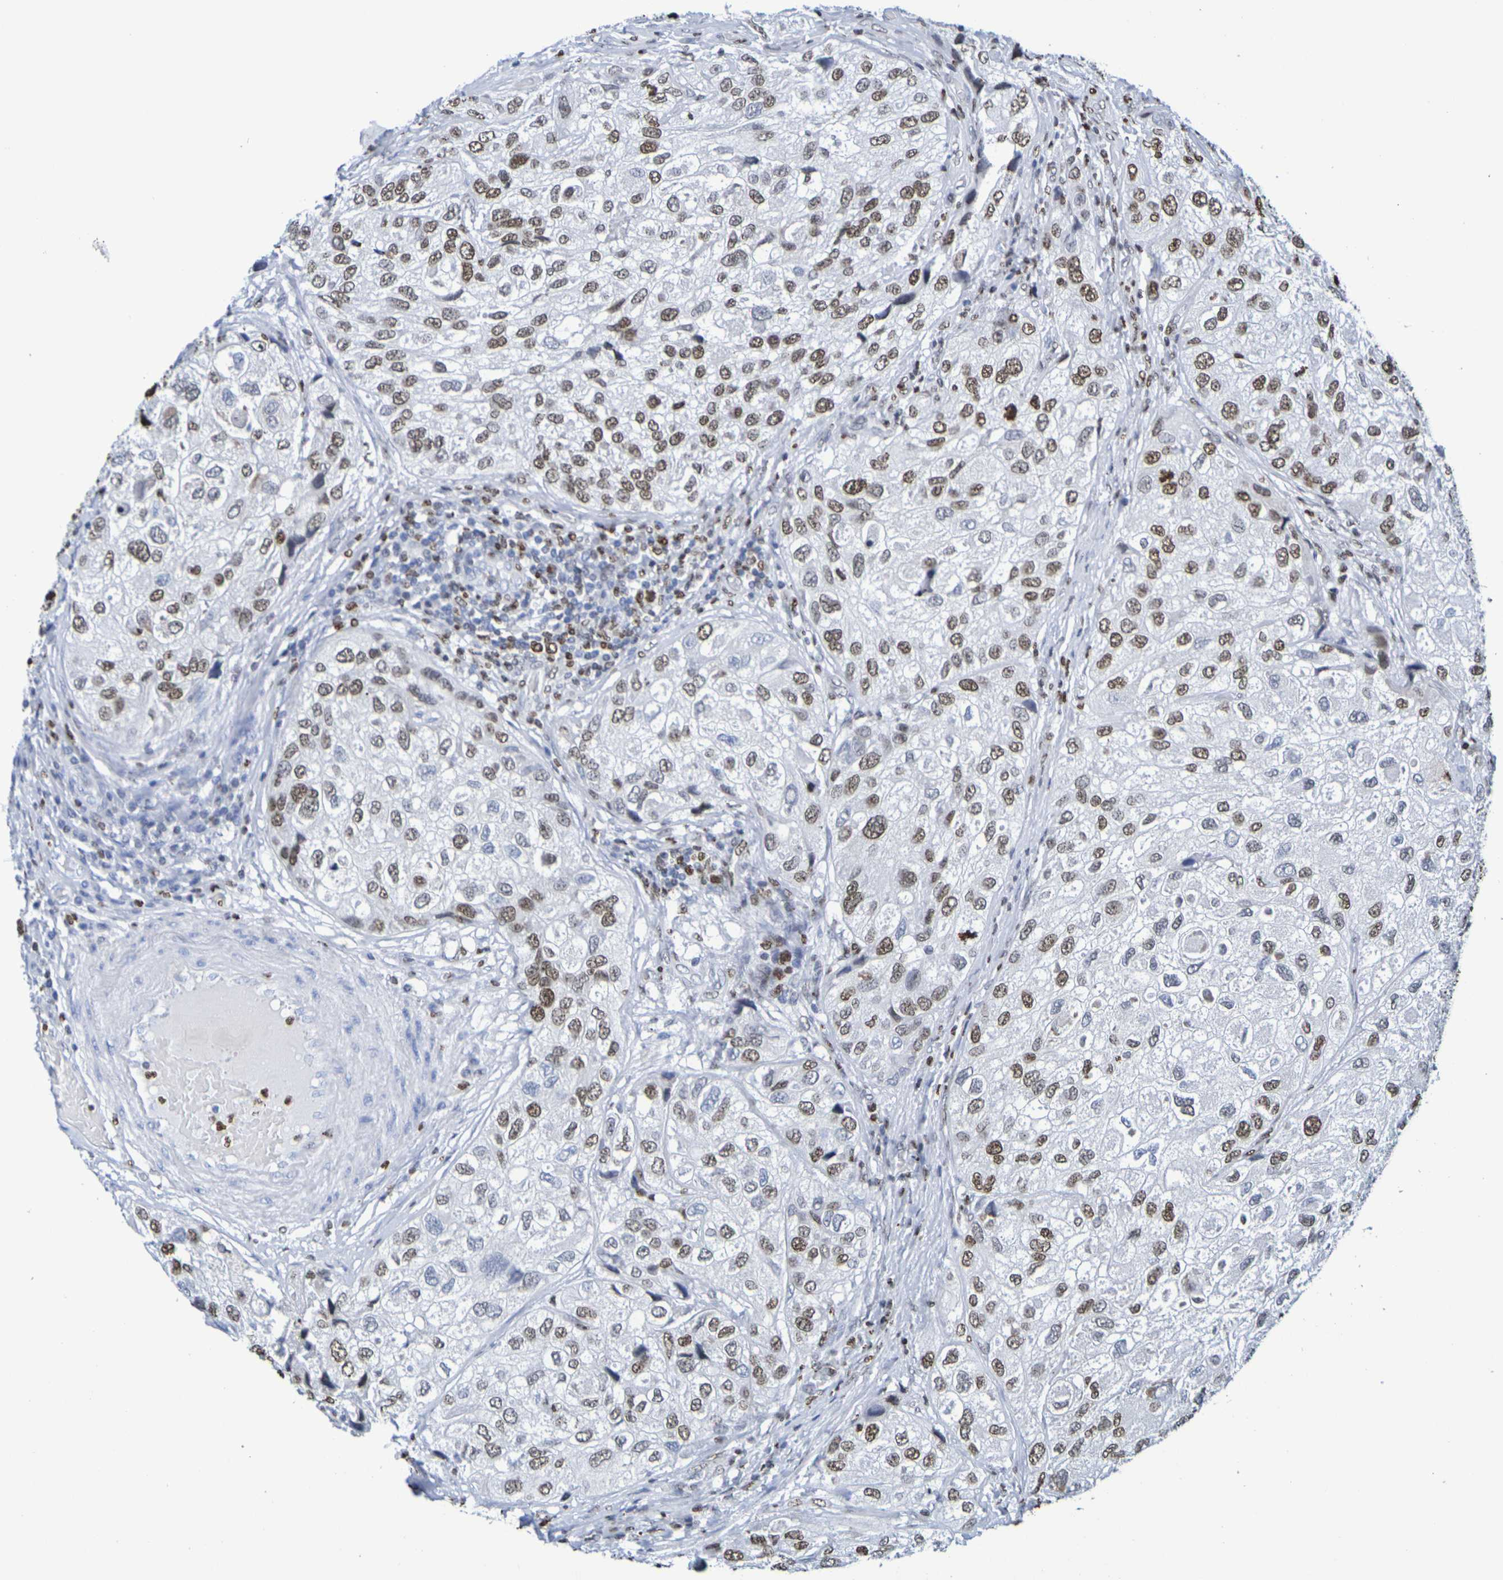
{"staining": {"intensity": "moderate", "quantity": ">75%", "location": "nuclear"}, "tissue": "urothelial cancer", "cell_type": "Tumor cells", "image_type": "cancer", "snomed": [{"axis": "morphology", "description": "Urothelial carcinoma, High grade"}, {"axis": "topography", "description": "Urinary bladder"}], "caption": "Human urothelial carcinoma (high-grade) stained with a protein marker demonstrates moderate staining in tumor cells.", "gene": "H1-5", "patient": {"sex": "female", "age": 64}}